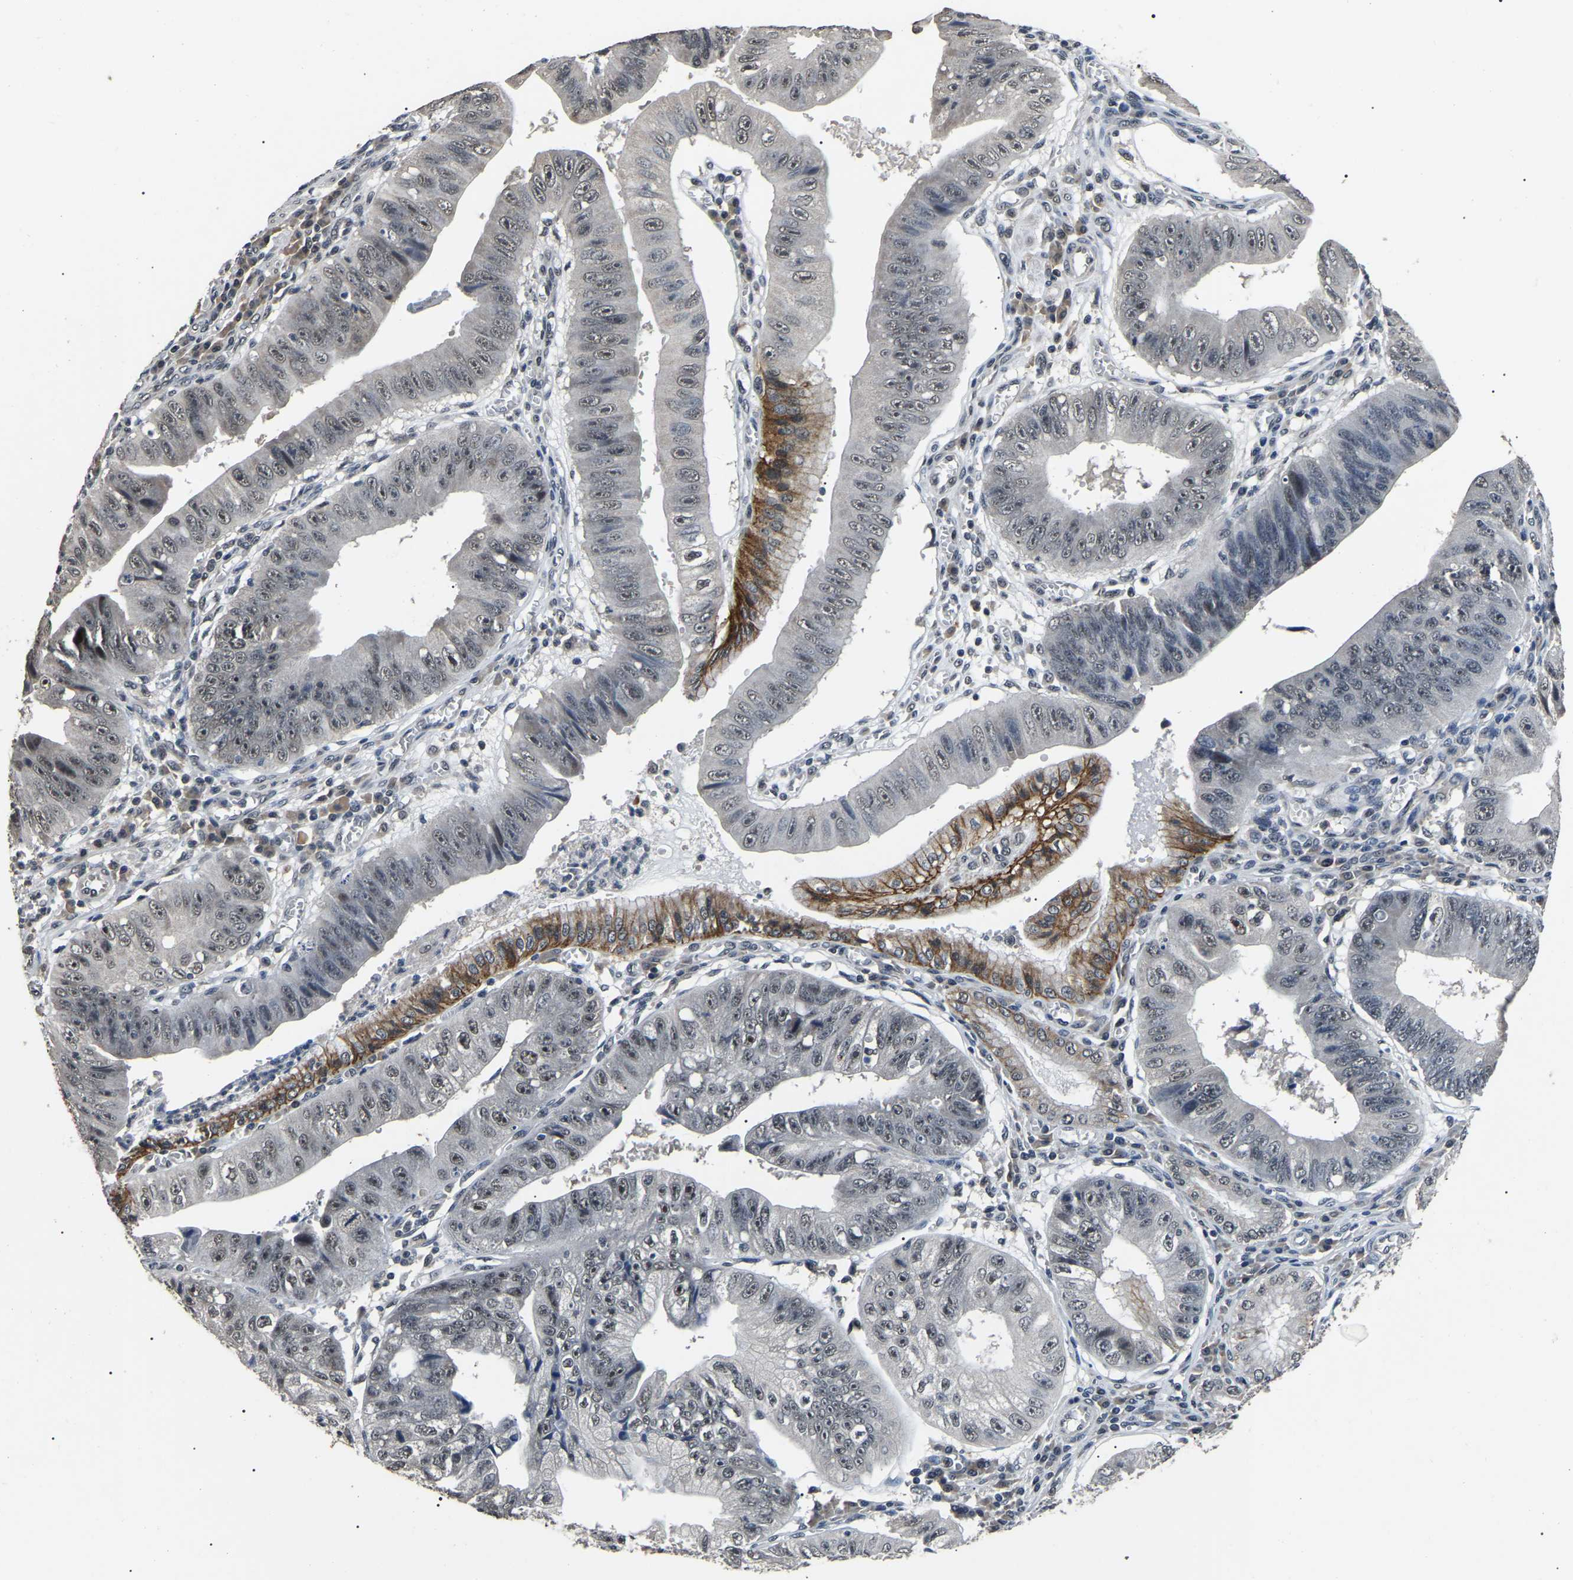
{"staining": {"intensity": "weak", "quantity": "25%-75%", "location": "cytoplasmic/membranous,nuclear"}, "tissue": "stomach cancer", "cell_type": "Tumor cells", "image_type": "cancer", "snomed": [{"axis": "morphology", "description": "Adenocarcinoma, NOS"}, {"axis": "topography", "description": "Stomach"}], "caption": "Human stomach adenocarcinoma stained with a protein marker displays weak staining in tumor cells.", "gene": "PPM1E", "patient": {"sex": "male", "age": 59}}